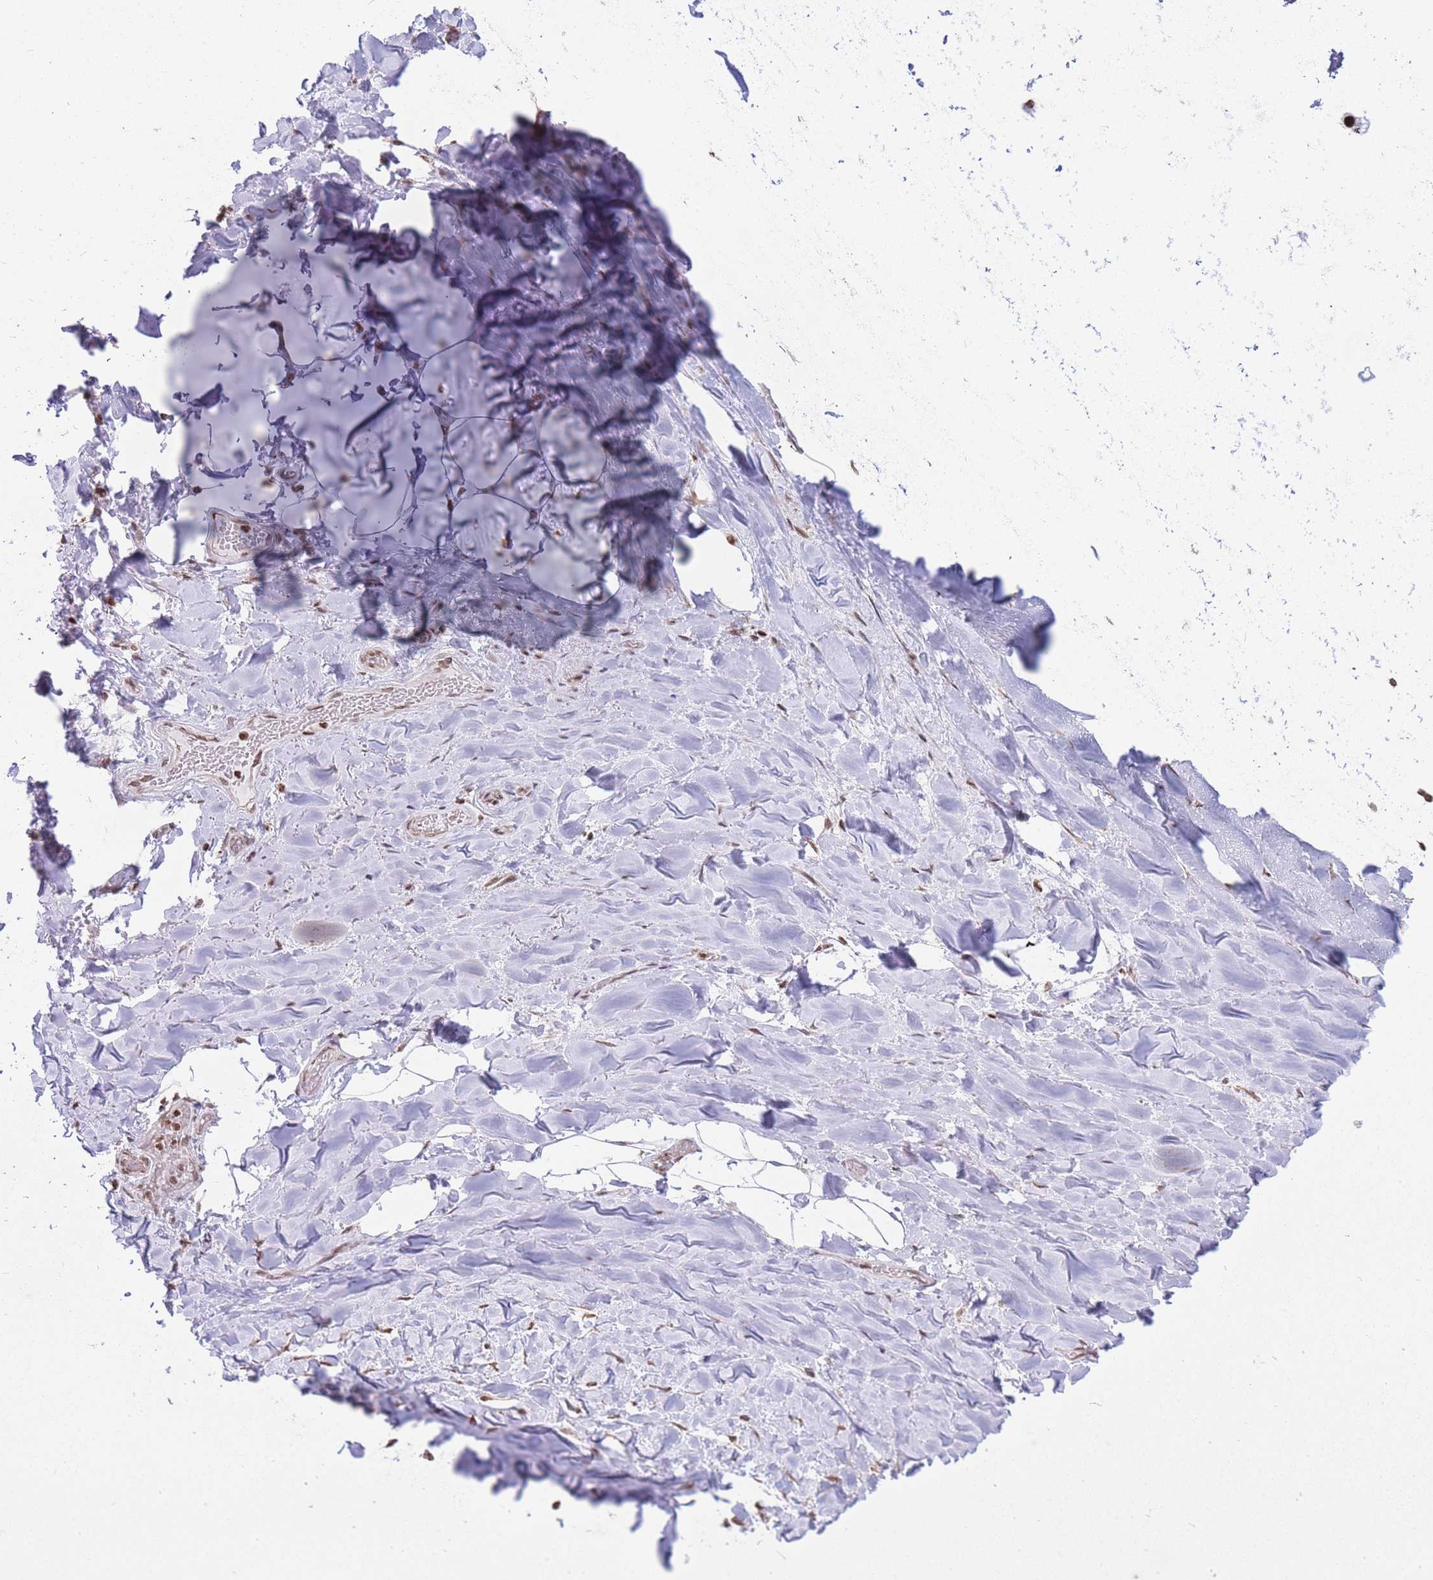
{"staining": {"intensity": "moderate", "quantity": "25%-75%", "location": "nuclear"}, "tissue": "adipose tissue", "cell_type": "Adipocytes", "image_type": "normal", "snomed": [{"axis": "morphology", "description": "Normal tissue, NOS"}, {"axis": "topography", "description": "Lymph node"}, {"axis": "topography", "description": "Cartilage tissue"}, {"axis": "topography", "description": "Bronchus"}], "caption": "A high-resolution image shows immunohistochemistry (IHC) staining of benign adipose tissue, which displays moderate nuclear positivity in approximately 25%-75% of adipocytes.", "gene": "SHISAL1", "patient": {"sex": "male", "age": 63}}